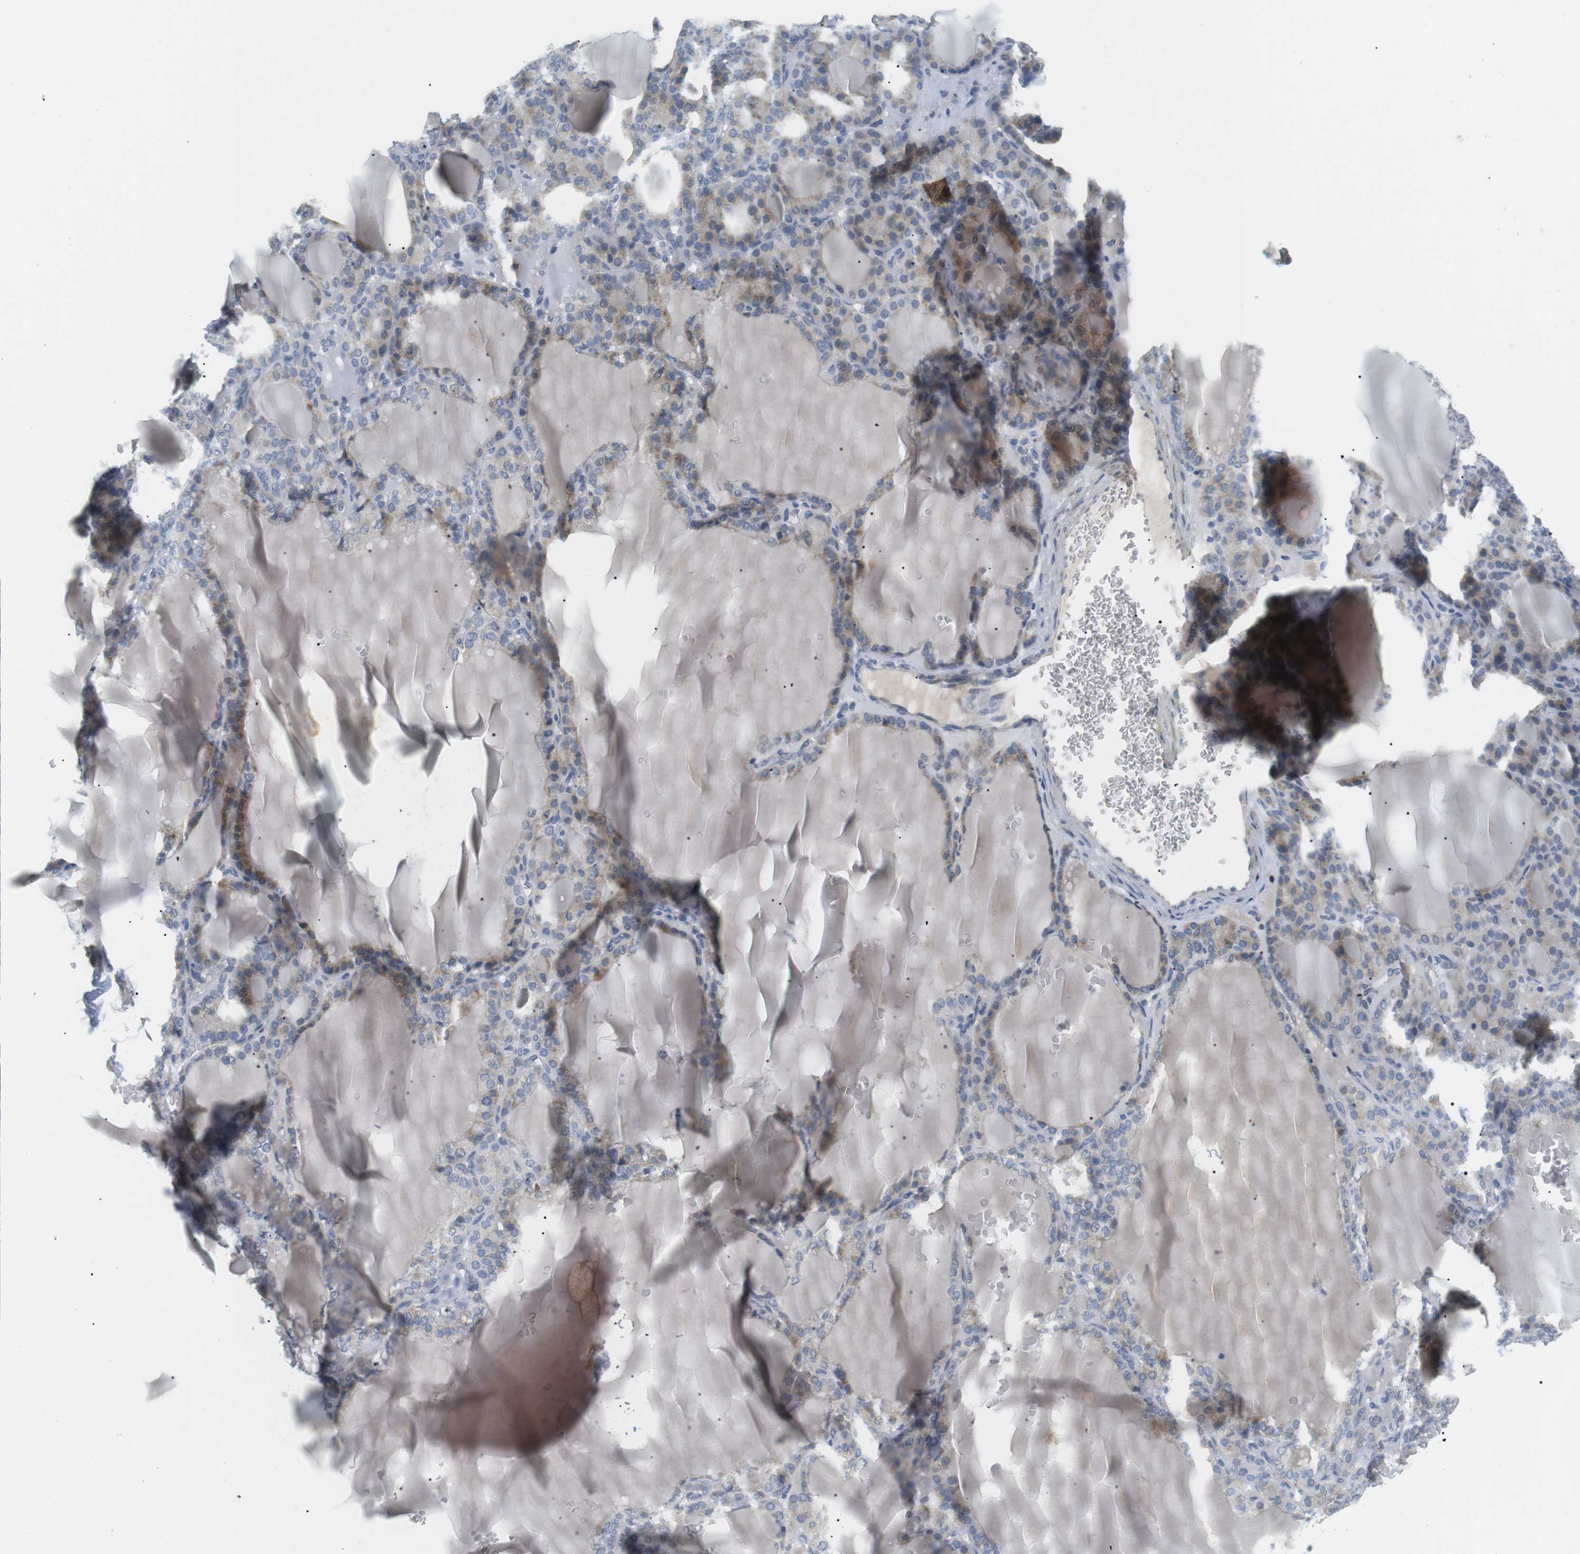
{"staining": {"intensity": "moderate", "quantity": "25%-75%", "location": "cytoplasmic/membranous"}, "tissue": "thyroid gland", "cell_type": "Glandular cells", "image_type": "normal", "snomed": [{"axis": "morphology", "description": "Normal tissue, NOS"}, {"axis": "topography", "description": "Thyroid gland"}], "caption": "Protein staining of benign thyroid gland displays moderate cytoplasmic/membranous positivity in about 25%-75% of glandular cells.", "gene": "CD300E", "patient": {"sex": "female", "age": 28}}